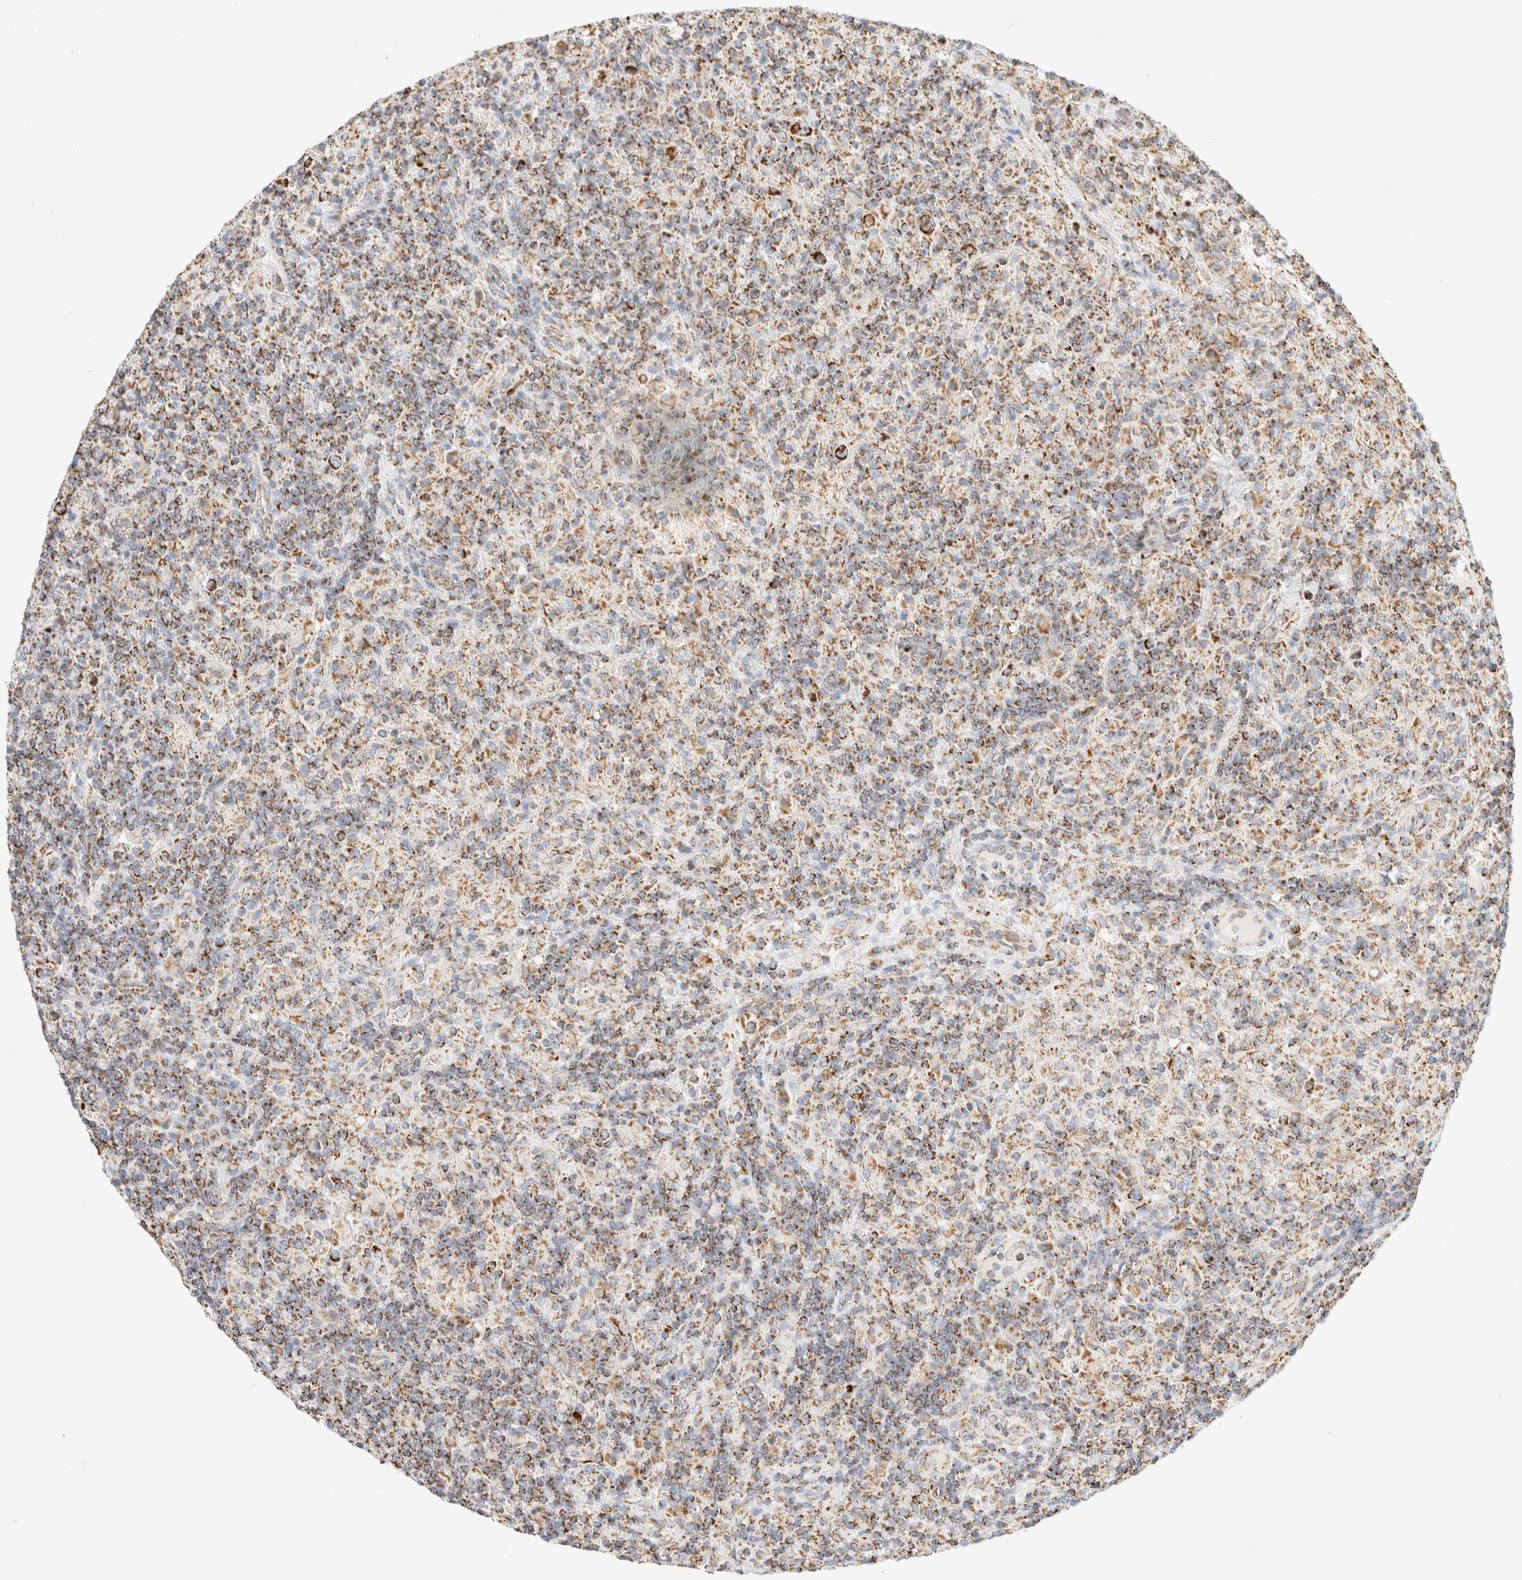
{"staining": {"intensity": "strong", "quantity": ">75%", "location": "cytoplasmic/membranous"}, "tissue": "lymphoma", "cell_type": "Tumor cells", "image_type": "cancer", "snomed": [{"axis": "morphology", "description": "Hodgkin's disease, NOS"}, {"axis": "topography", "description": "Lymph node"}], "caption": "Approximately >75% of tumor cells in human lymphoma display strong cytoplasmic/membranous protein expression as visualized by brown immunohistochemical staining.", "gene": "PHB2", "patient": {"sex": "male", "age": 70}}